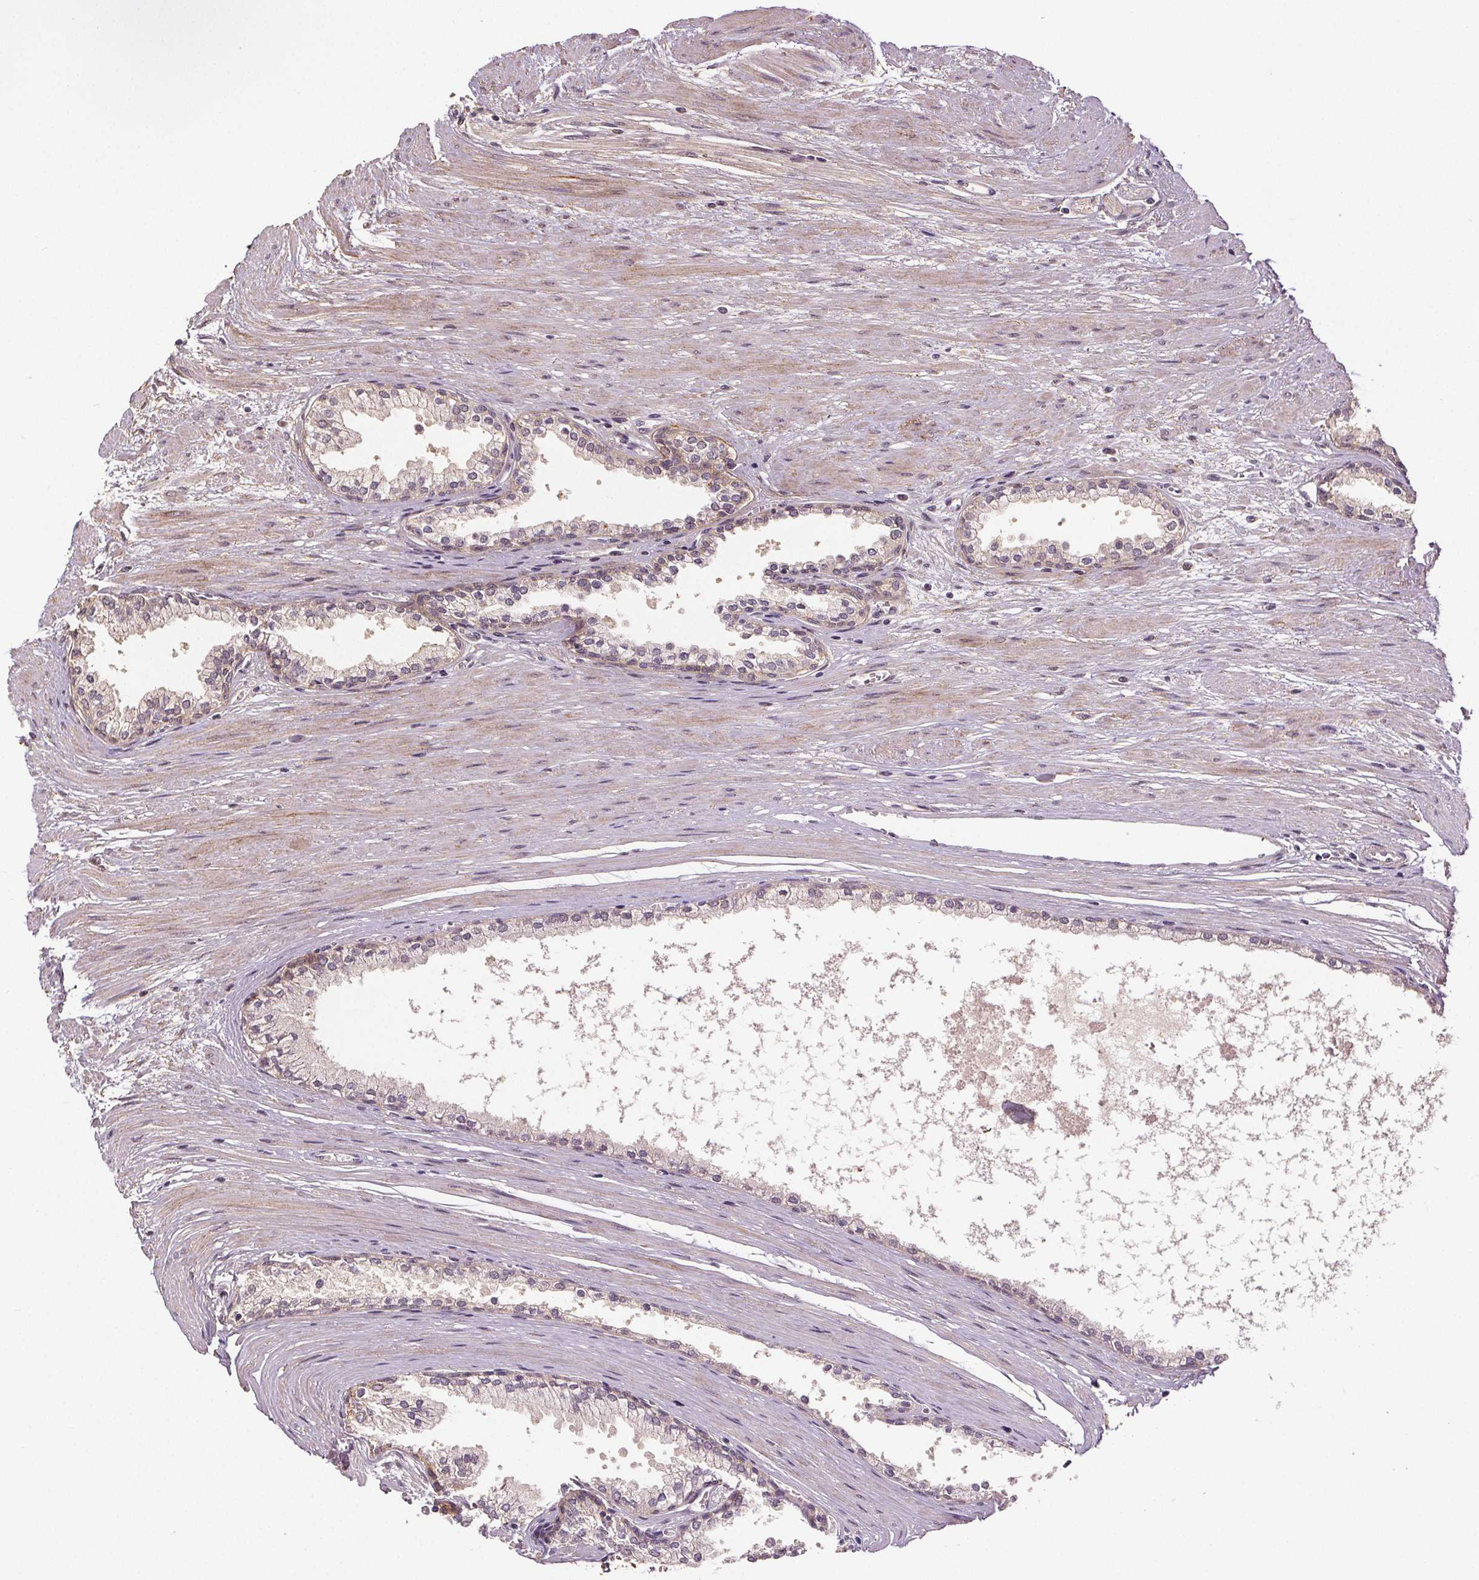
{"staining": {"intensity": "negative", "quantity": "none", "location": "none"}, "tissue": "prostate cancer", "cell_type": "Tumor cells", "image_type": "cancer", "snomed": [{"axis": "morphology", "description": "Adenocarcinoma, Medium grade"}, {"axis": "topography", "description": "Prostate"}], "caption": "The immunohistochemistry image has no significant expression in tumor cells of prostate cancer (adenocarcinoma (medium-grade)) tissue. (Immunohistochemistry (ihc), brightfield microscopy, high magnification).", "gene": "EPHB3", "patient": {"sex": "male", "age": 57}}